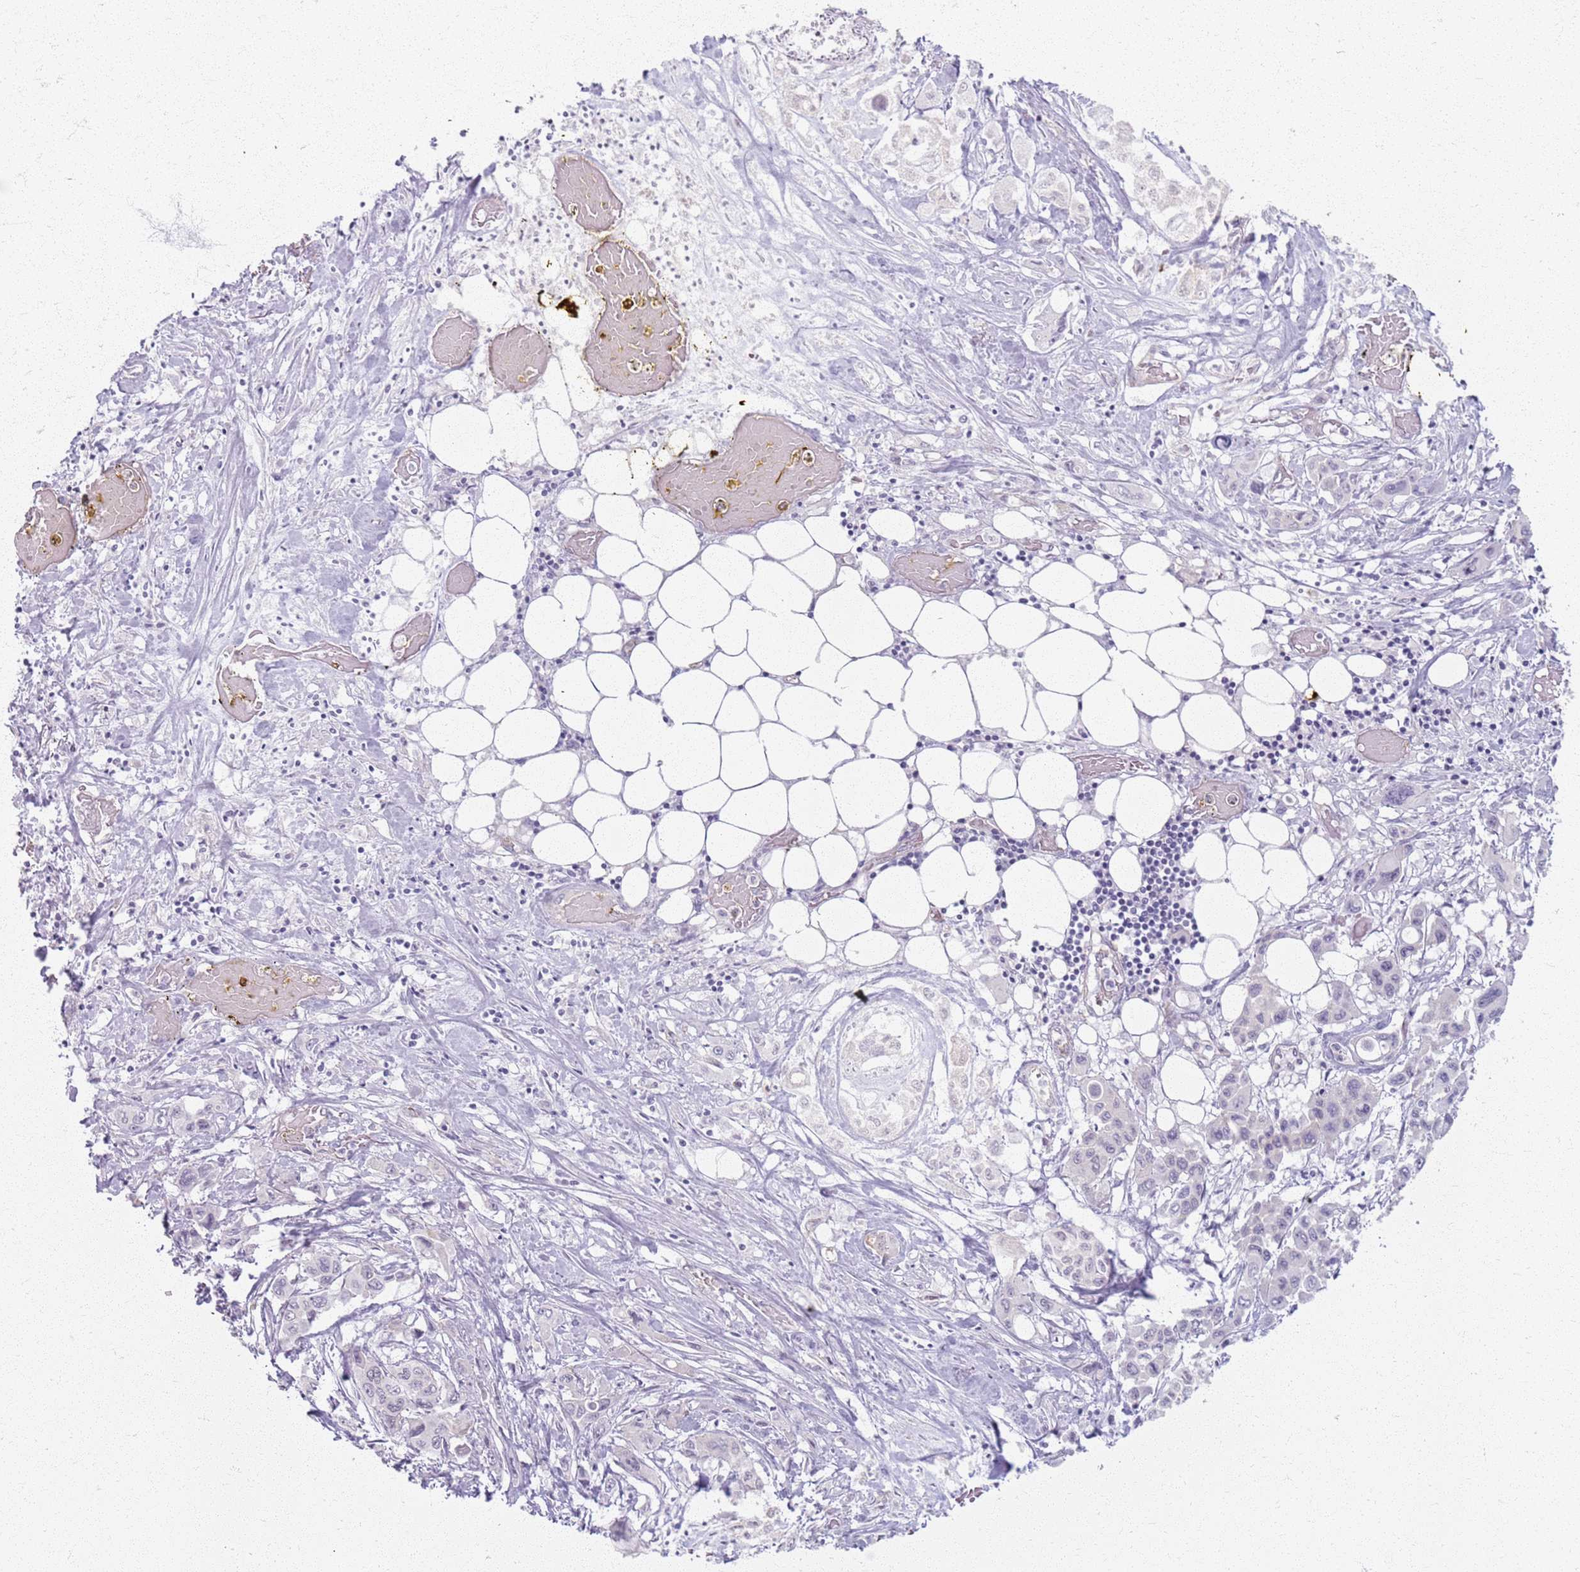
{"staining": {"intensity": "negative", "quantity": "none", "location": "none"}, "tissue": "pancreatic cancer", "cell_type": "Tumor cells", "image_type": "cancer", "snomed": [{"axis": "morphology", "description": "Adenocarcinoma, NOS"}, {"axis": "topography", "description": "Pancreas"}], "caption": "Immunohistochemistry photomicrograph of human pancreatic adenocarcinoma stained for a protein (brown), which demonstrates no staining in tumor cells. (Immunohistochemistry, brightfield microscopy, high magnification).", "gene": "KCNA5", "patient": {"sex": "male", "age": 92}}